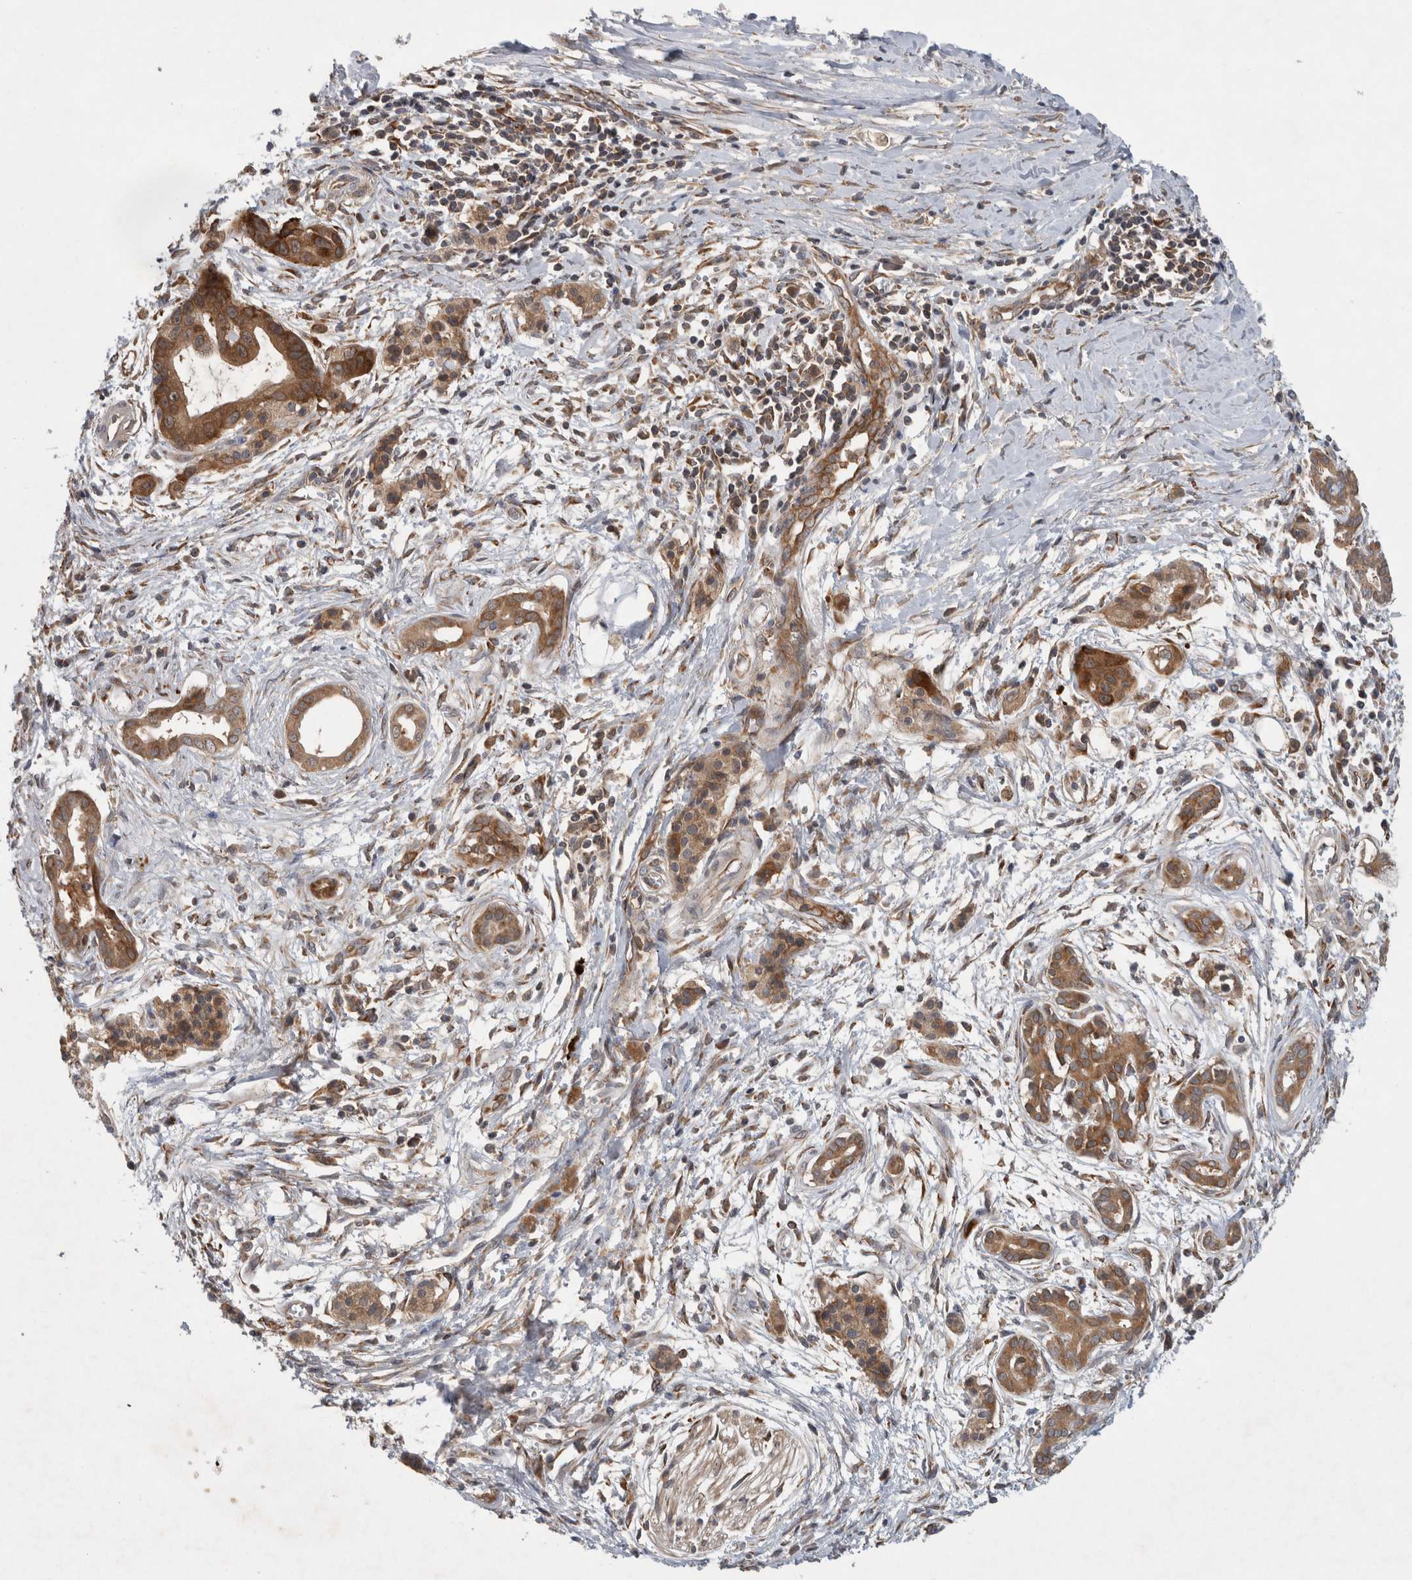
{"staining": {"intensity": "moderate", "quantity": ">75%", "location": "cytoplasmic/membranous"}, "tissue": "pancreatic cancer", "cell_type": "Tumor cells", "image_type": "cancer", "snomed": [{"axis": "morphology", "description": "Adenocarcinoma, NOS"}, {"axis": "topography", "description": "Pancreas"}], "caption": "IHC (DAB) staining of pancreatic cancer exhibits moderate cytoplasmic/membranous protein positivity in about >75% of tumor cells.", "gene": "PDCD2", "patient": {"sex": "male", "age": 59}}